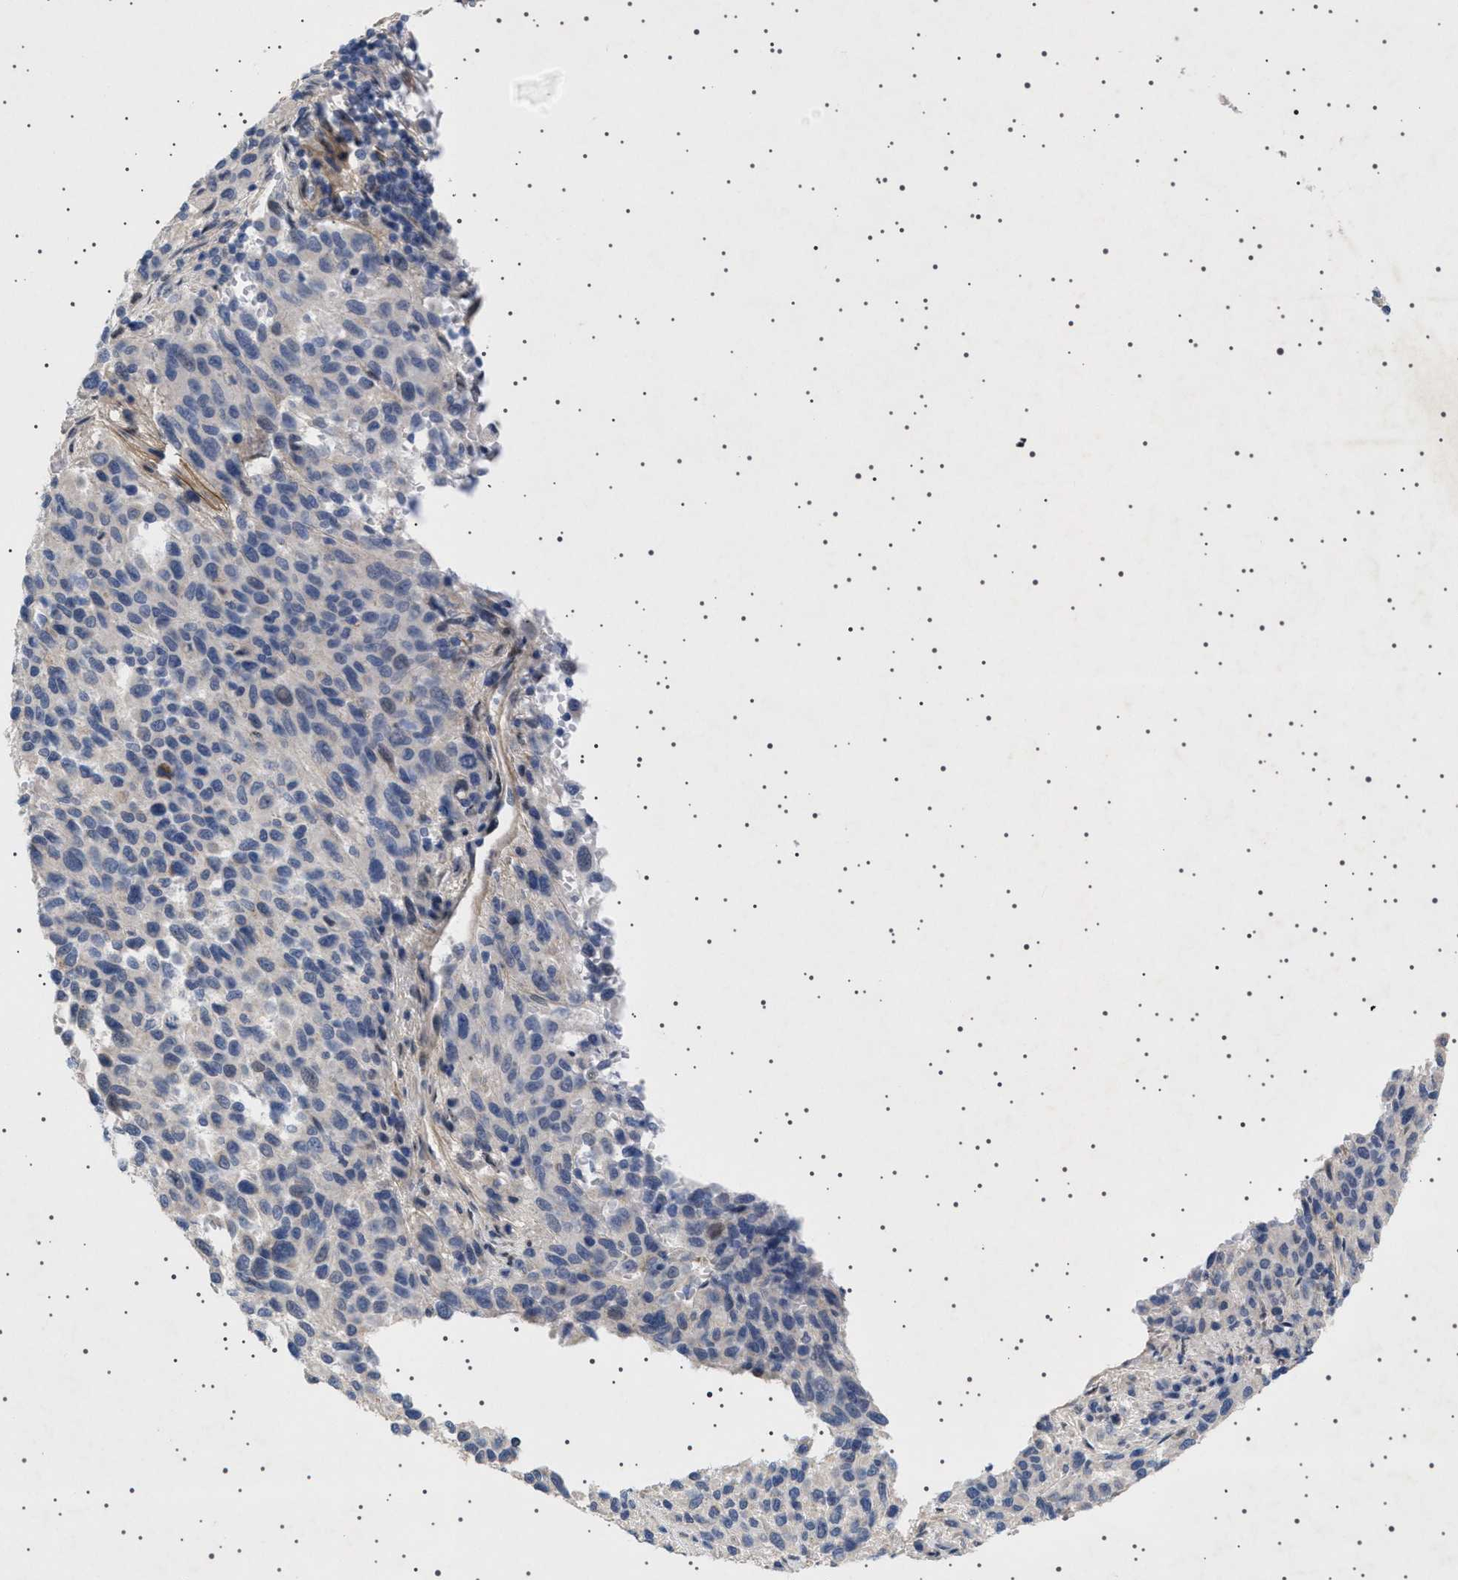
{"staining": {"intensity": "negative", "quantity": "none", "location": "none"}, "tissue": "melanoma", "cell_type": "Tumor cells", "image_type": "cancer", "snomed": [{"axis": "morphology", "description": "Malignant melanoma, Metastatic site"}, {"axis": "topography", "description": "Lymph node"}], "caption": "Histopathology image shows no significant protein expression in tumor cells of melanoma.", "gene": "HTR1A", "patient": {"sex": "male", "age": 61}}